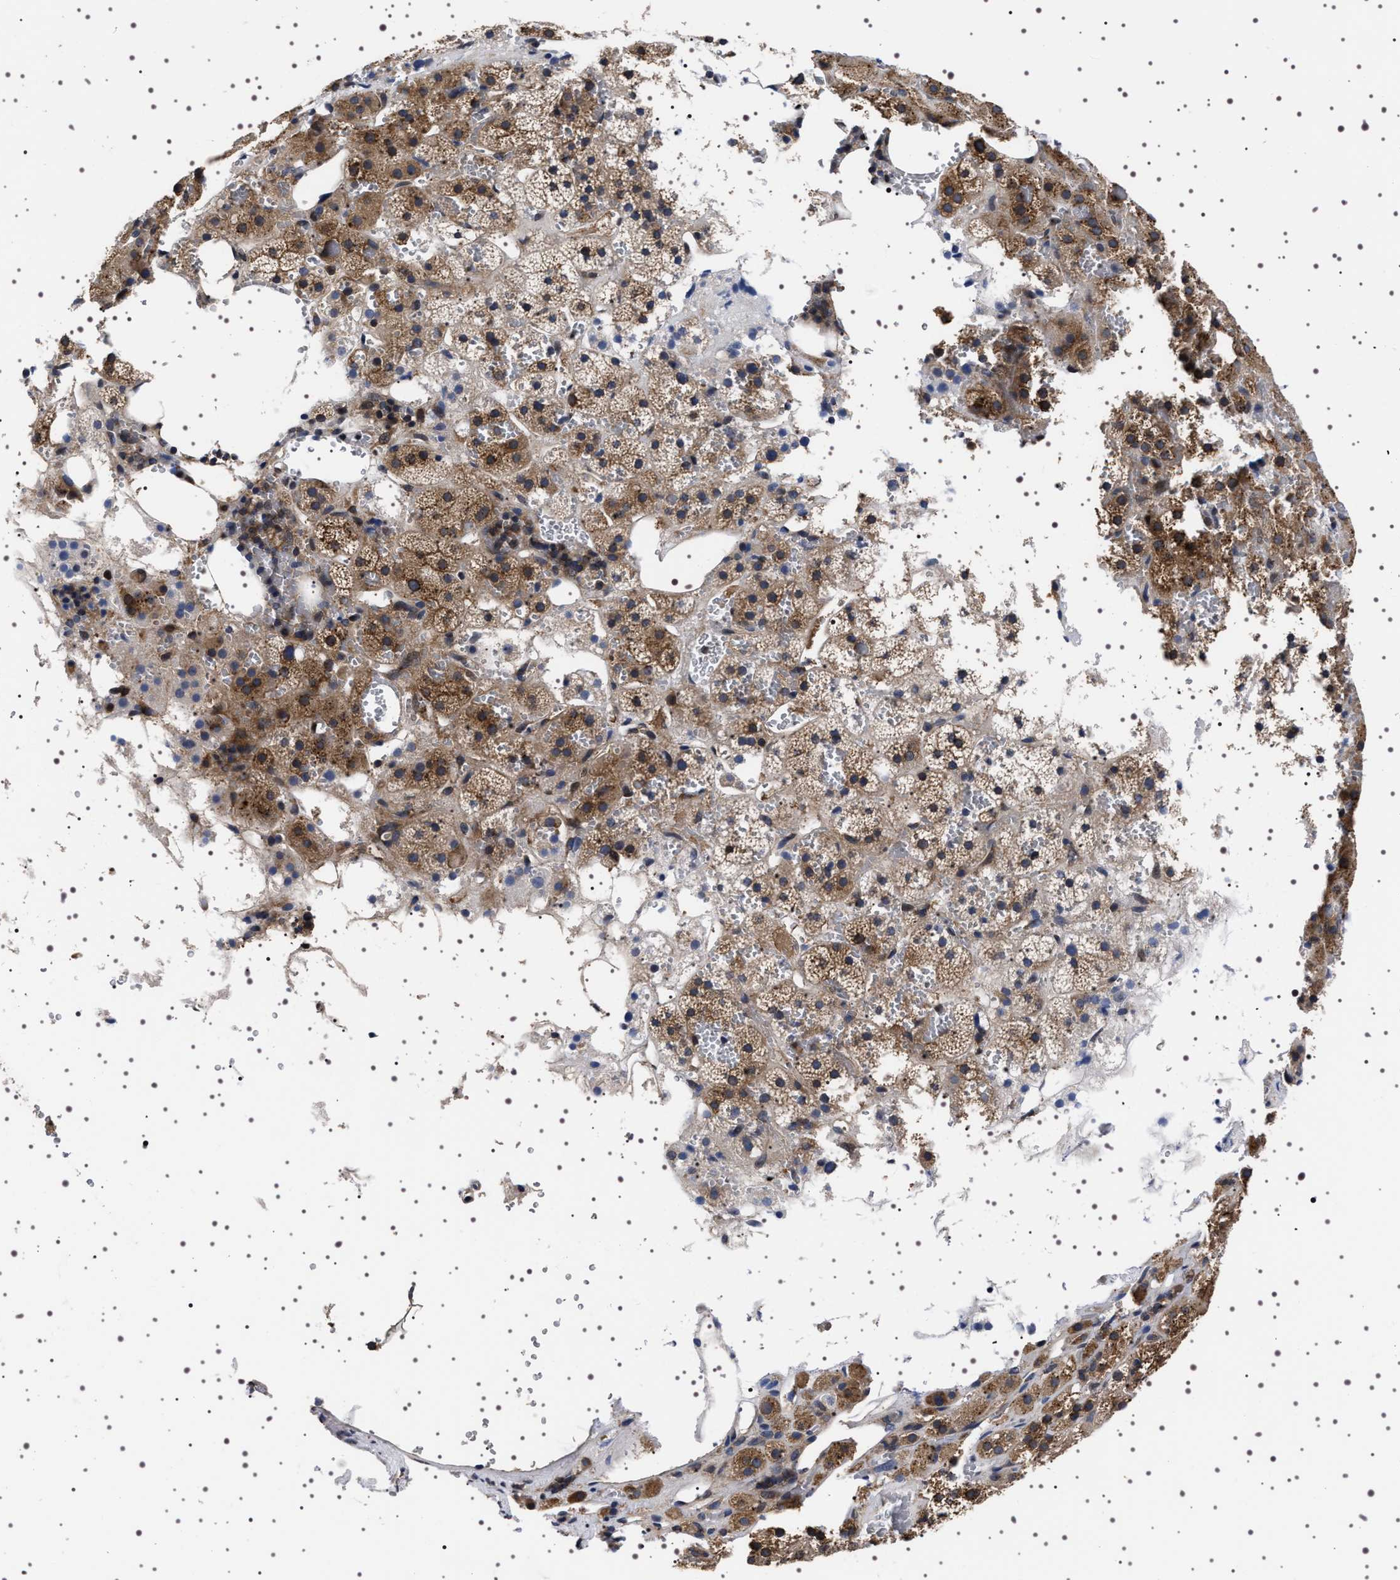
{"staining": {"intensity": "moderate", "quantity": ">75%", "location": "cytoplasmic/membranous"}, "tissue": "adrenal gland", "cell_type": "Glandular cells", "image_type": "normal", "snomed": [{"axis": "morphology", "description": "Normal tissue, NOS"}, {"axis": "topography", "description": "Adrenal gland"}], "caption": "Adrenal gland was stained to show a protein in brown. There is medium levels of moderate cytoplasmic/membranous expression in approximately >75% of glandular cells. (Brightfield microscopy of DAB IHC at high magnification).", "gene": "DARS1", "patient": {"sex": "female", "age": 59}}